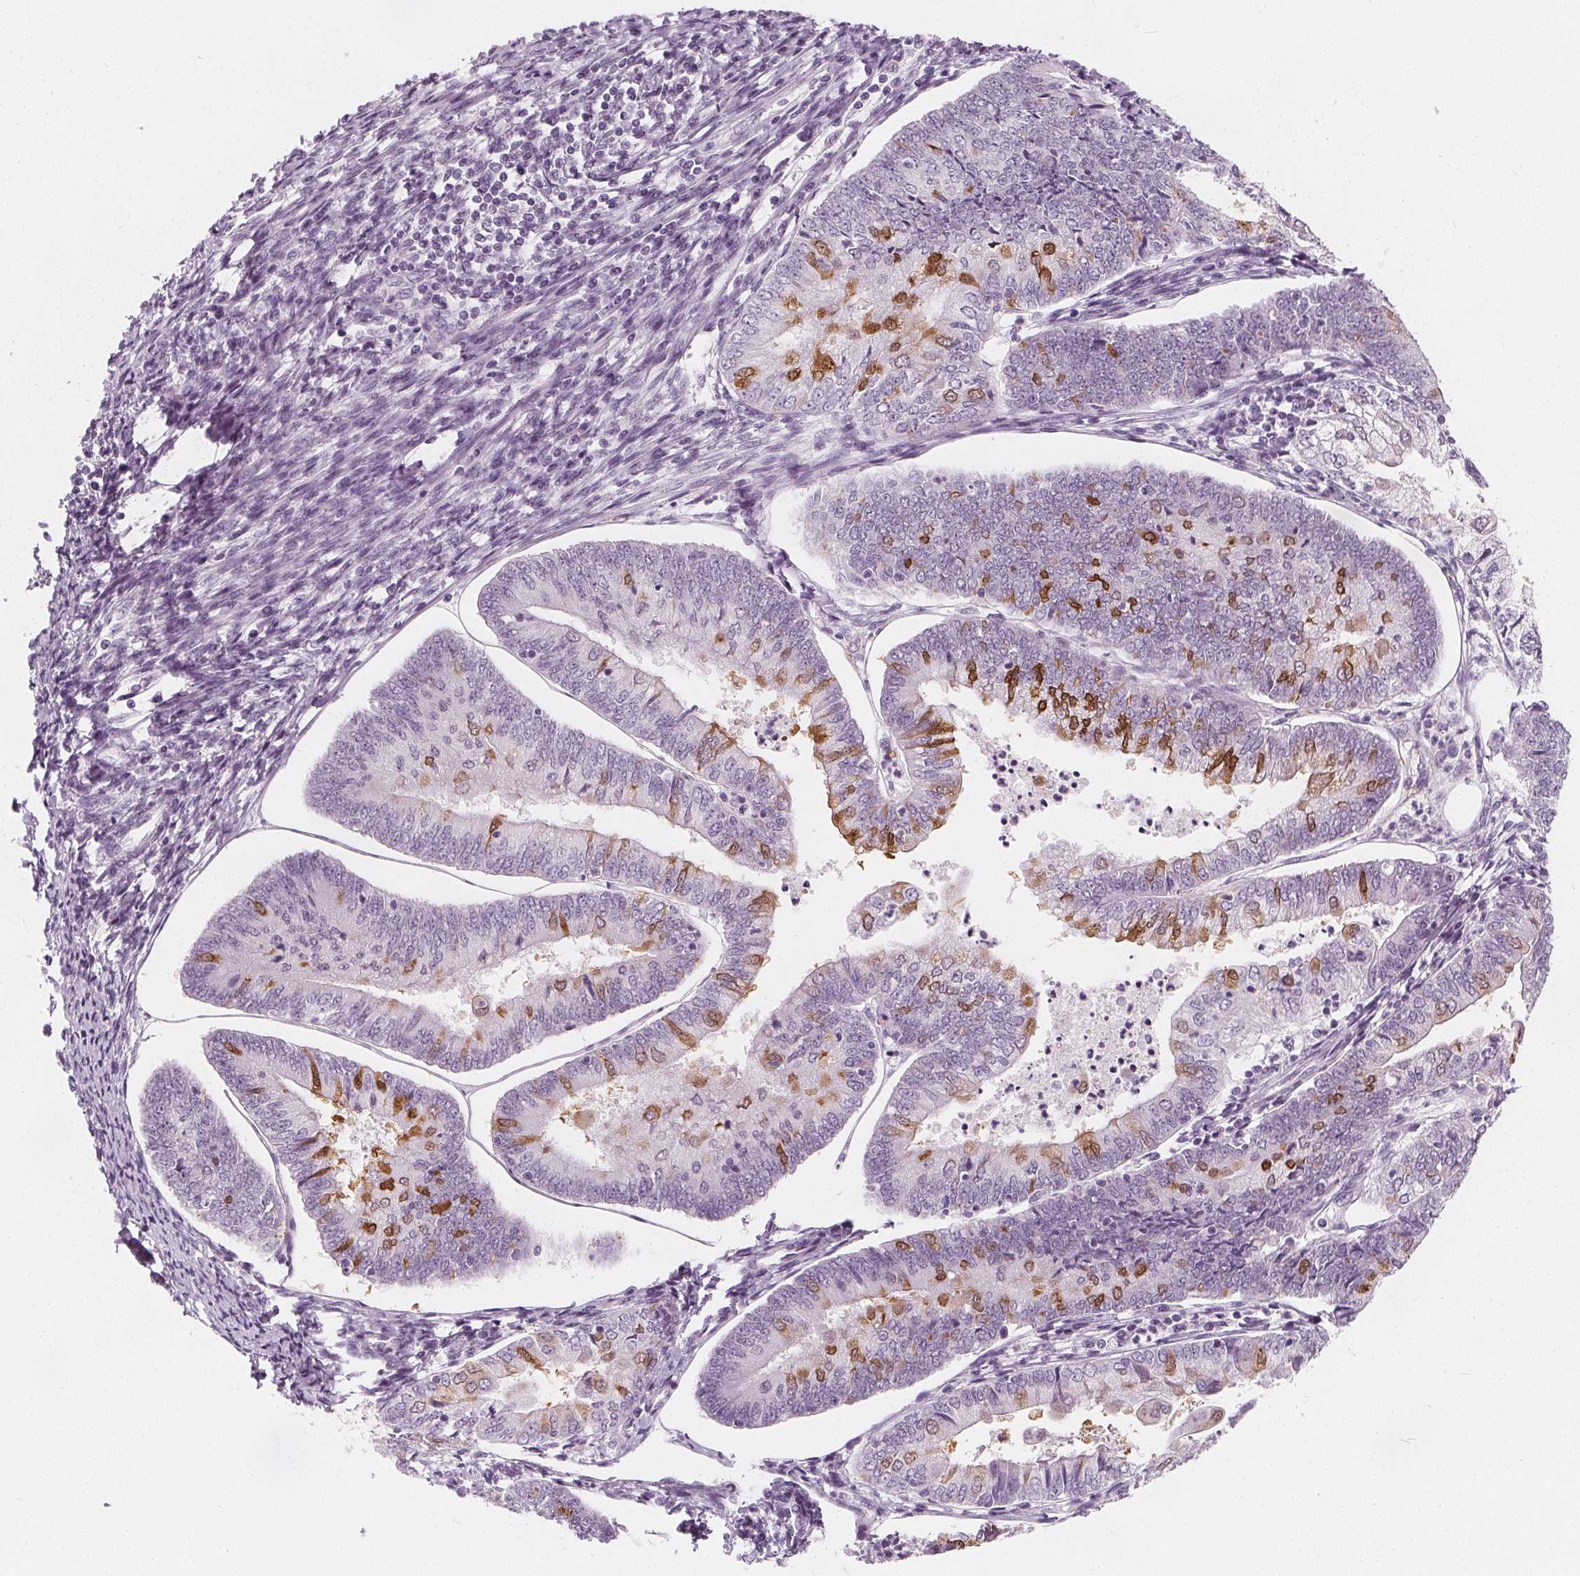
{"staining": {"intensity": "moderate", "quantity": "25%-75%", "location": "cytoplasmic/membranous,nuclear"}, "tissue": "endometrial cancer", "cell_type": "Tumor cells", "image_type": "cancer", "snomed": [{"axis": "morphology", "description": "Adenocarcinoma, NOS"}, {"axis": "topography", "description": "Endometrium"}], "caption": "Moderate cytoplasmic/membranous and nuclear staining for a protein is present in about 25%-75% of tumor cells of endometrial adenocarcinoma using IHC.", "gene": "DBX2", "patient": {"sex": "female", "age": 55}}